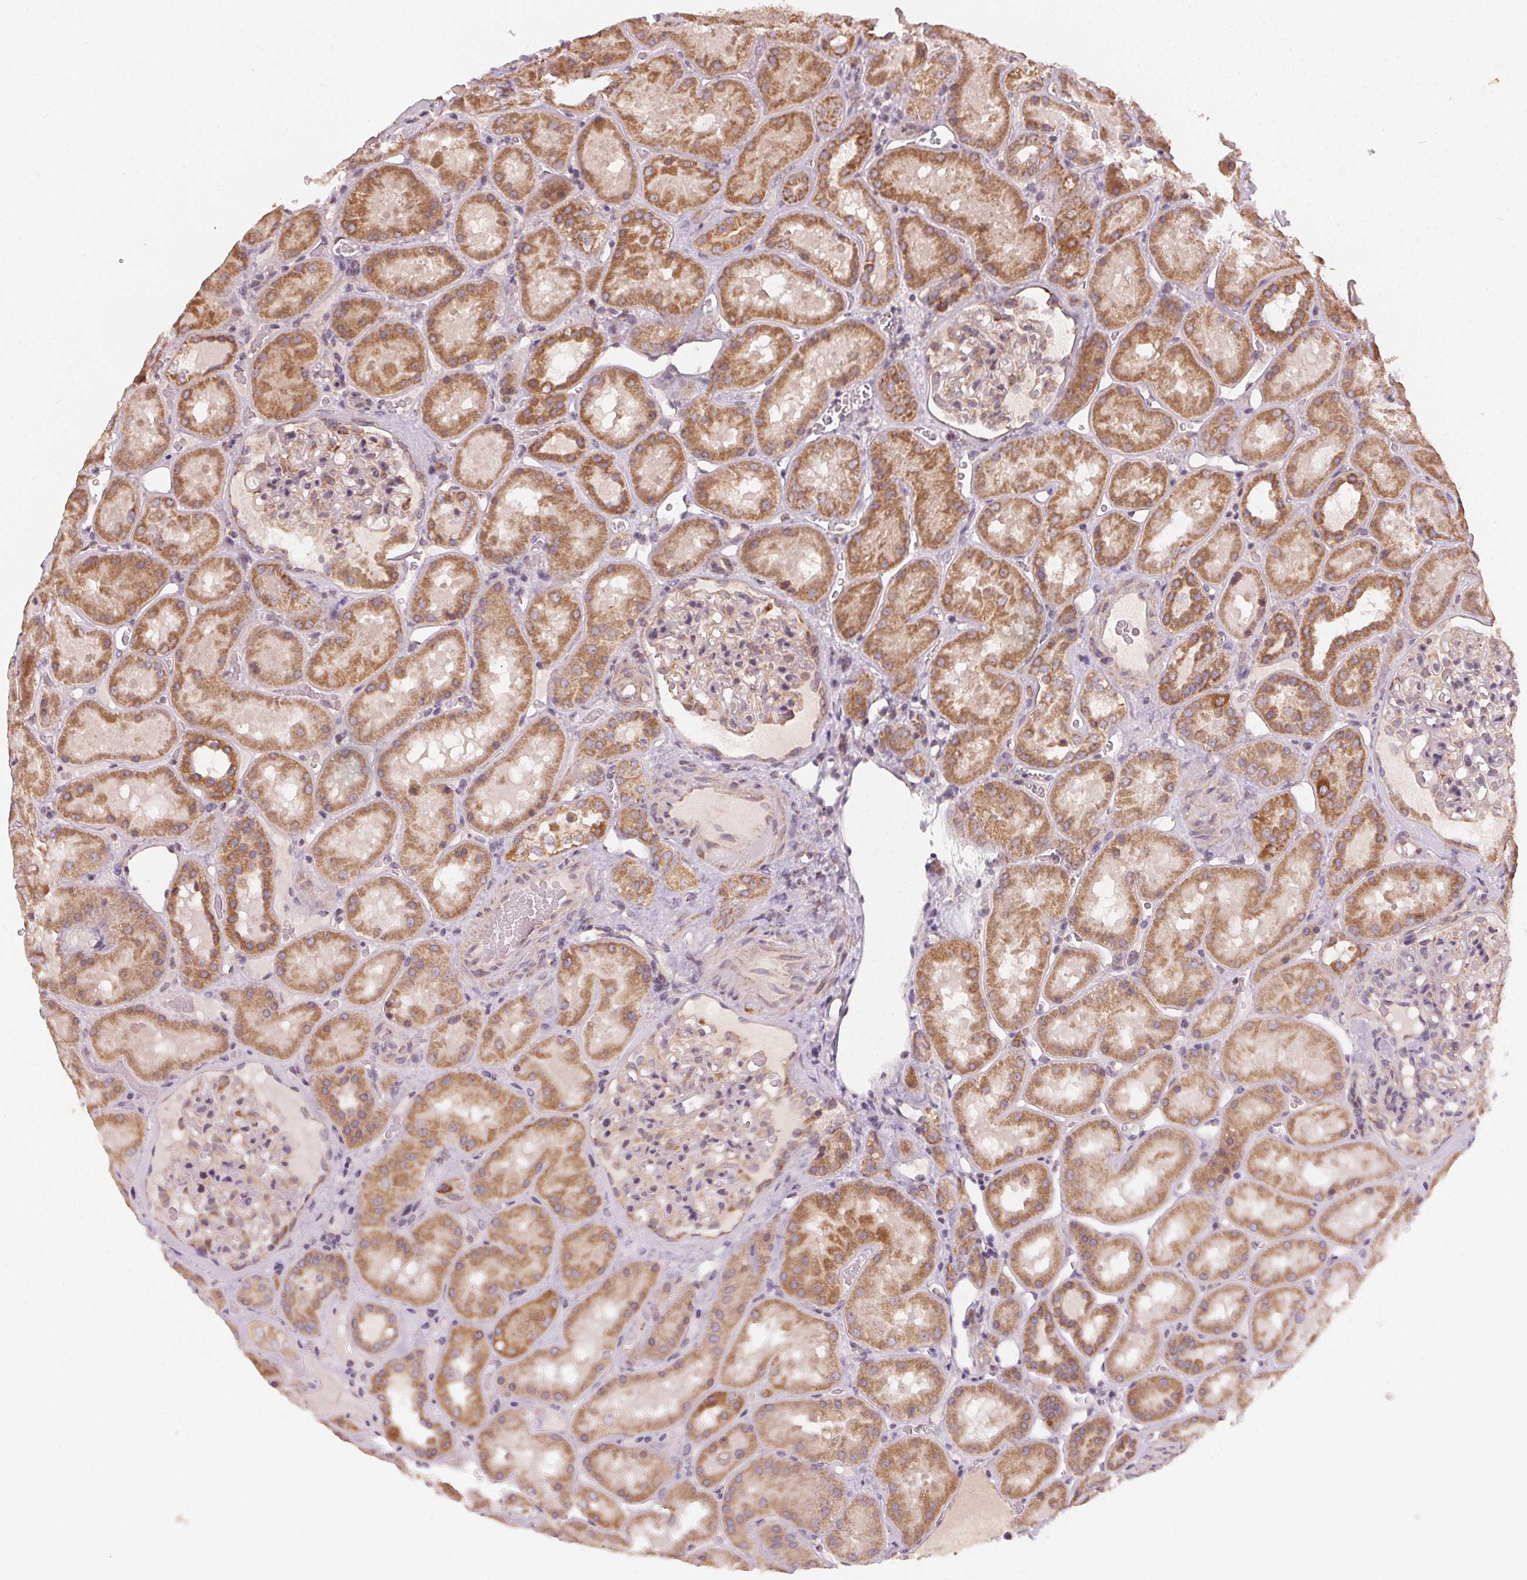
{"staining": {"intensity": "moderate", "quantity": "<25%", "location": "cytoplasmic/membranous"}, "tissue": "kidney", "cell_type": "Cells in glomeruli", "image_type": "normal", "snomed": [{"axis": "morphology", "description": "Normal tissue, NOS"}, {"axis": "topography", "description": "Kidney"}], "caption": "Immunohistochemistry (IHC) of normal human kidney displays low levels of moderate cytoplasmic/membranous expression in approximately <25% of cells in glomeruli. (brown staining indicates protein expression, while blue staining denotes nuclei).", "gene": "MATCAP1", "patient": {"sex": "male", "age": 73}}